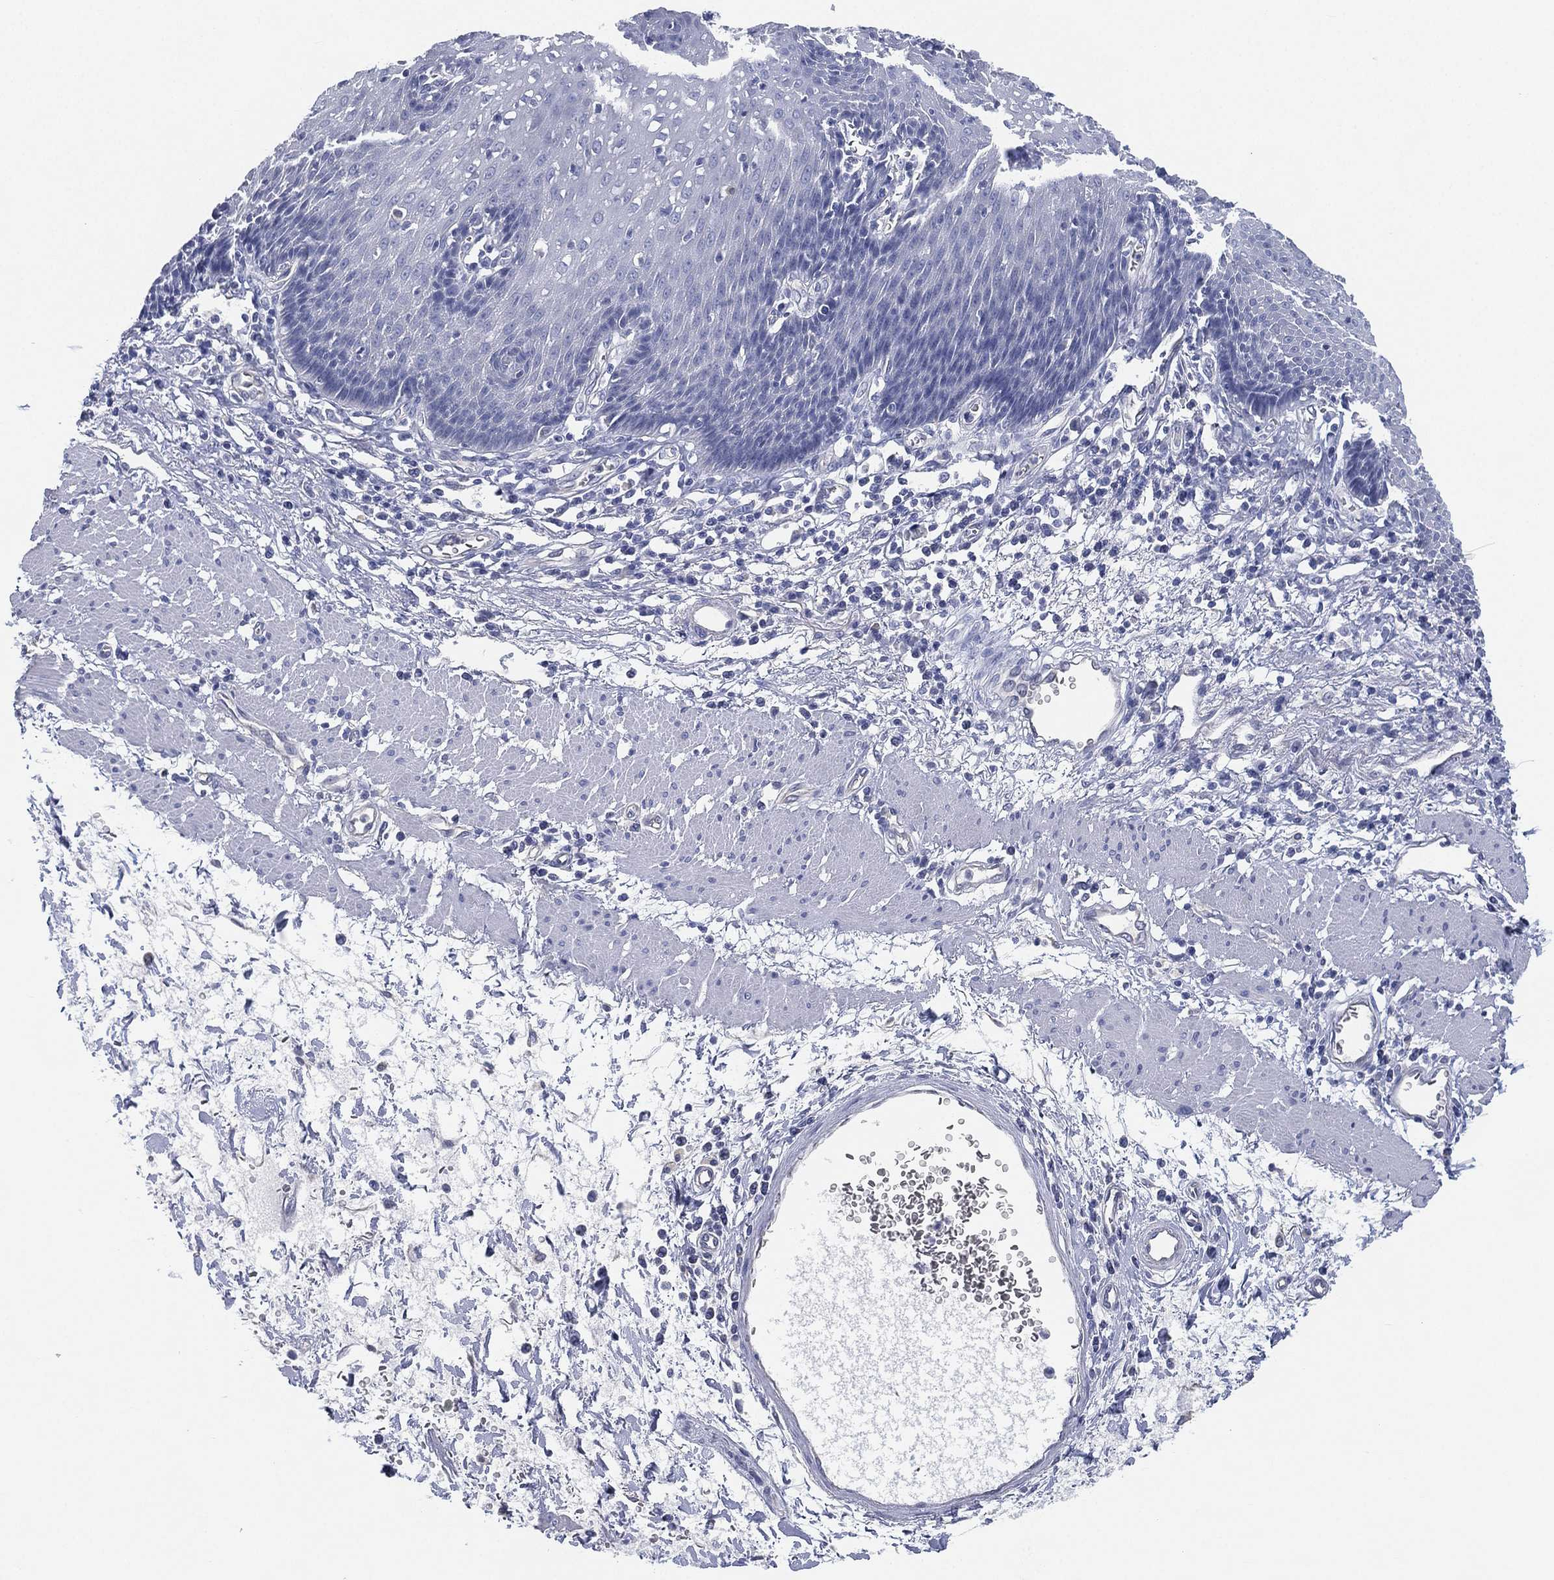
{"staining": {"intensity": "negative", "quantity": "none", "location": "none"}, "tissue": "esophagus", "cell_type": "Squamous epithelial cells", "image_type": "normal", "snomed": [{"axis": "morphology", "description": "Normal tissue, NOS"}, {"axis": "topography", "description": "Esophagus"}], "caption": "Immunohistochemistry (IHC) of normal esophagus demonstrates no expression in squamous epithelial cells. (Brightfield microscopy of DAB (3,3'-diaminobenzidine) IHC at high magnification).", "gene": "CCDC70", "patient": {"sex": "male", "age": 57}}